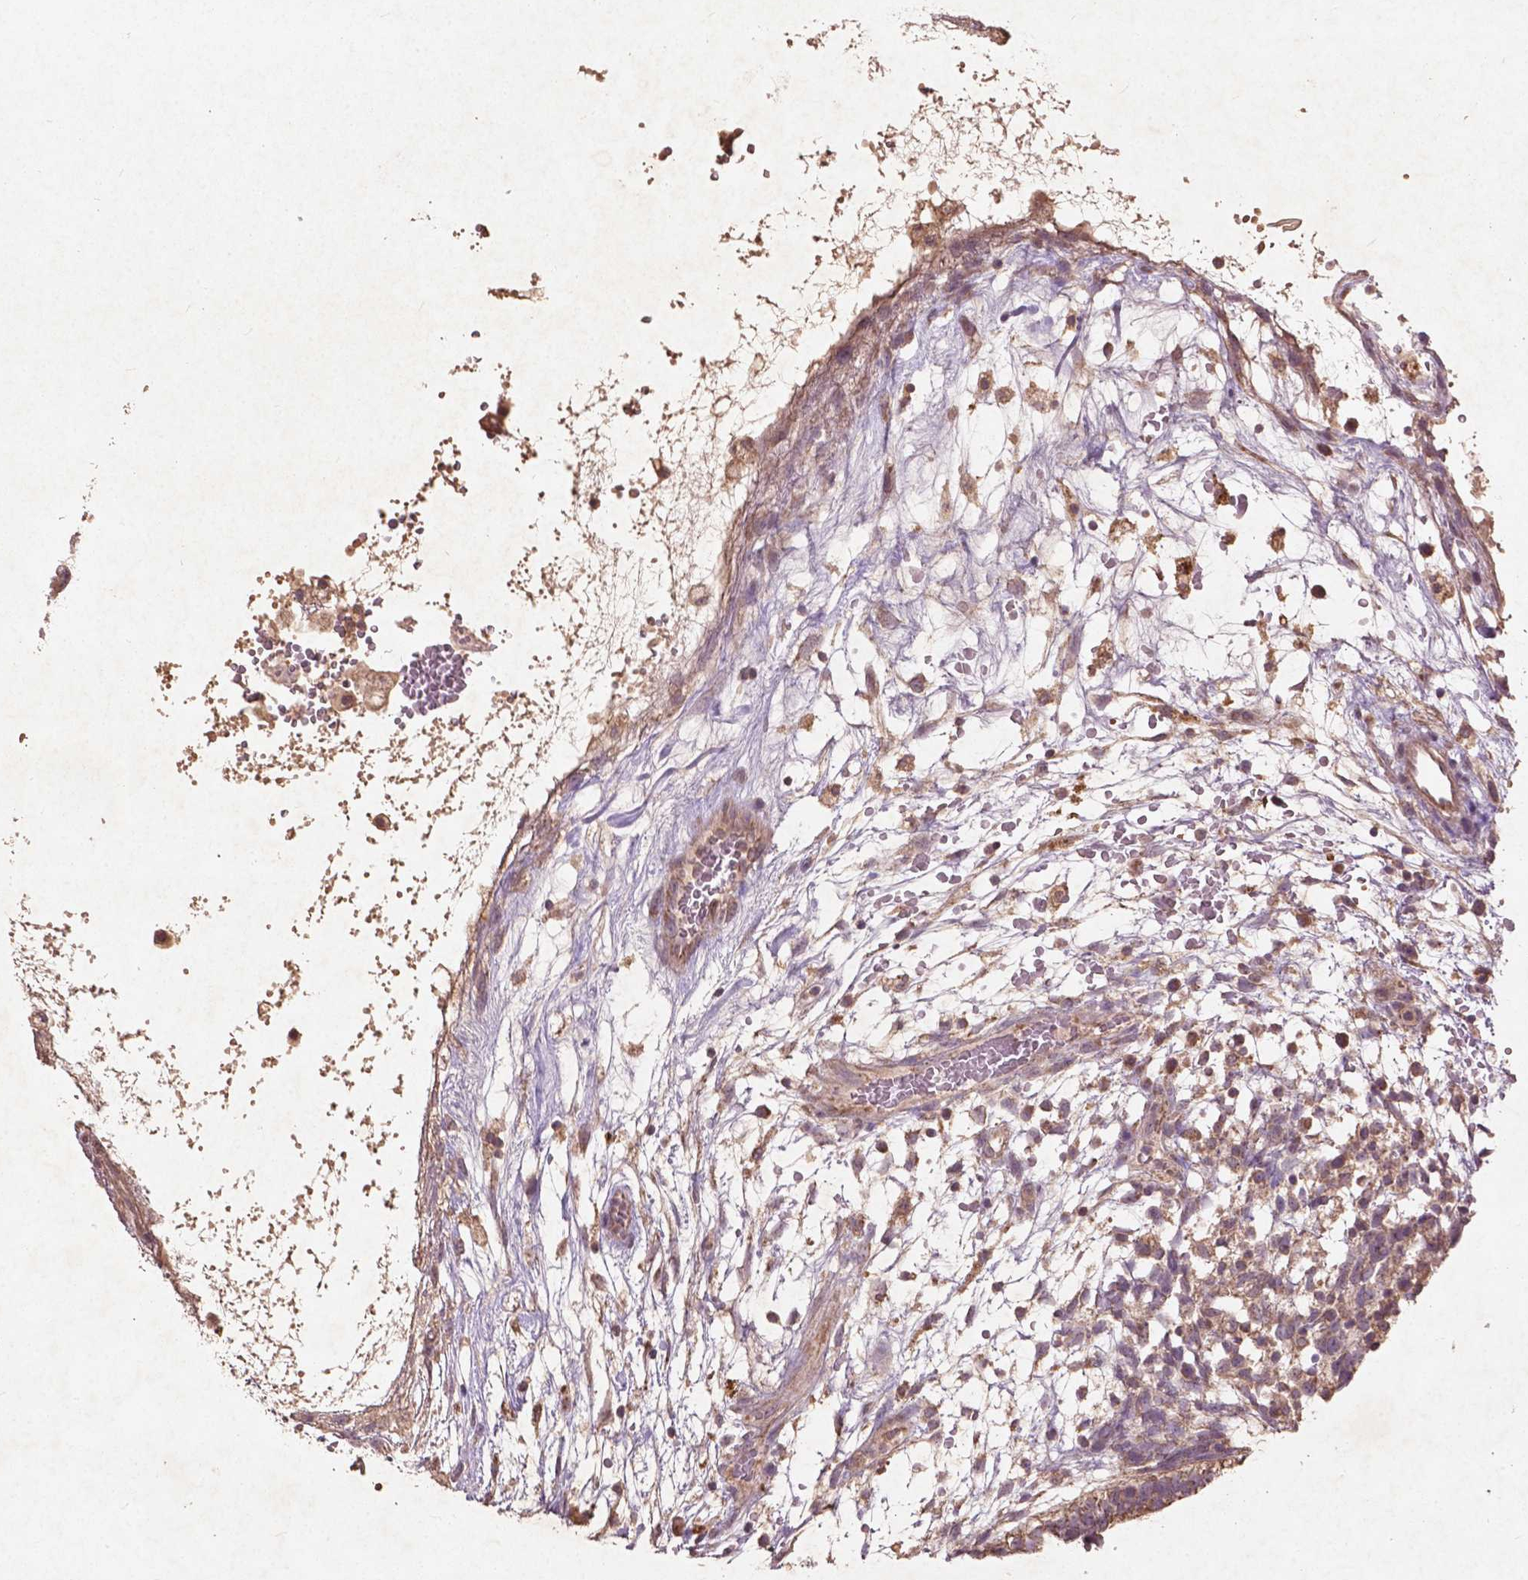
{"staining": {"intensity": "moderate", "quantity": ">75%", "location": "cytoplasmic/membranous"}, "tissue": "testis cancer", "cell_type": "Tumor cells", "image_type": "cancer", "snomed": [{"axis": "morphology", "description": "Normal tissue, NOS"}, {"axis": "morphology", "description": "Carcinoma, Embryonal, NOS"}, {"axis": "topography", "description": "Testis"}], "caption": "Embryonal carcinoma (testis) stained with immunohistochemistry exhibits moderate cytoplasmic/membranous staining in approximately >75% of tumor cells.", "gene": "ST6GALNAC5", "patient": {"sex": "male", "age": 32}}